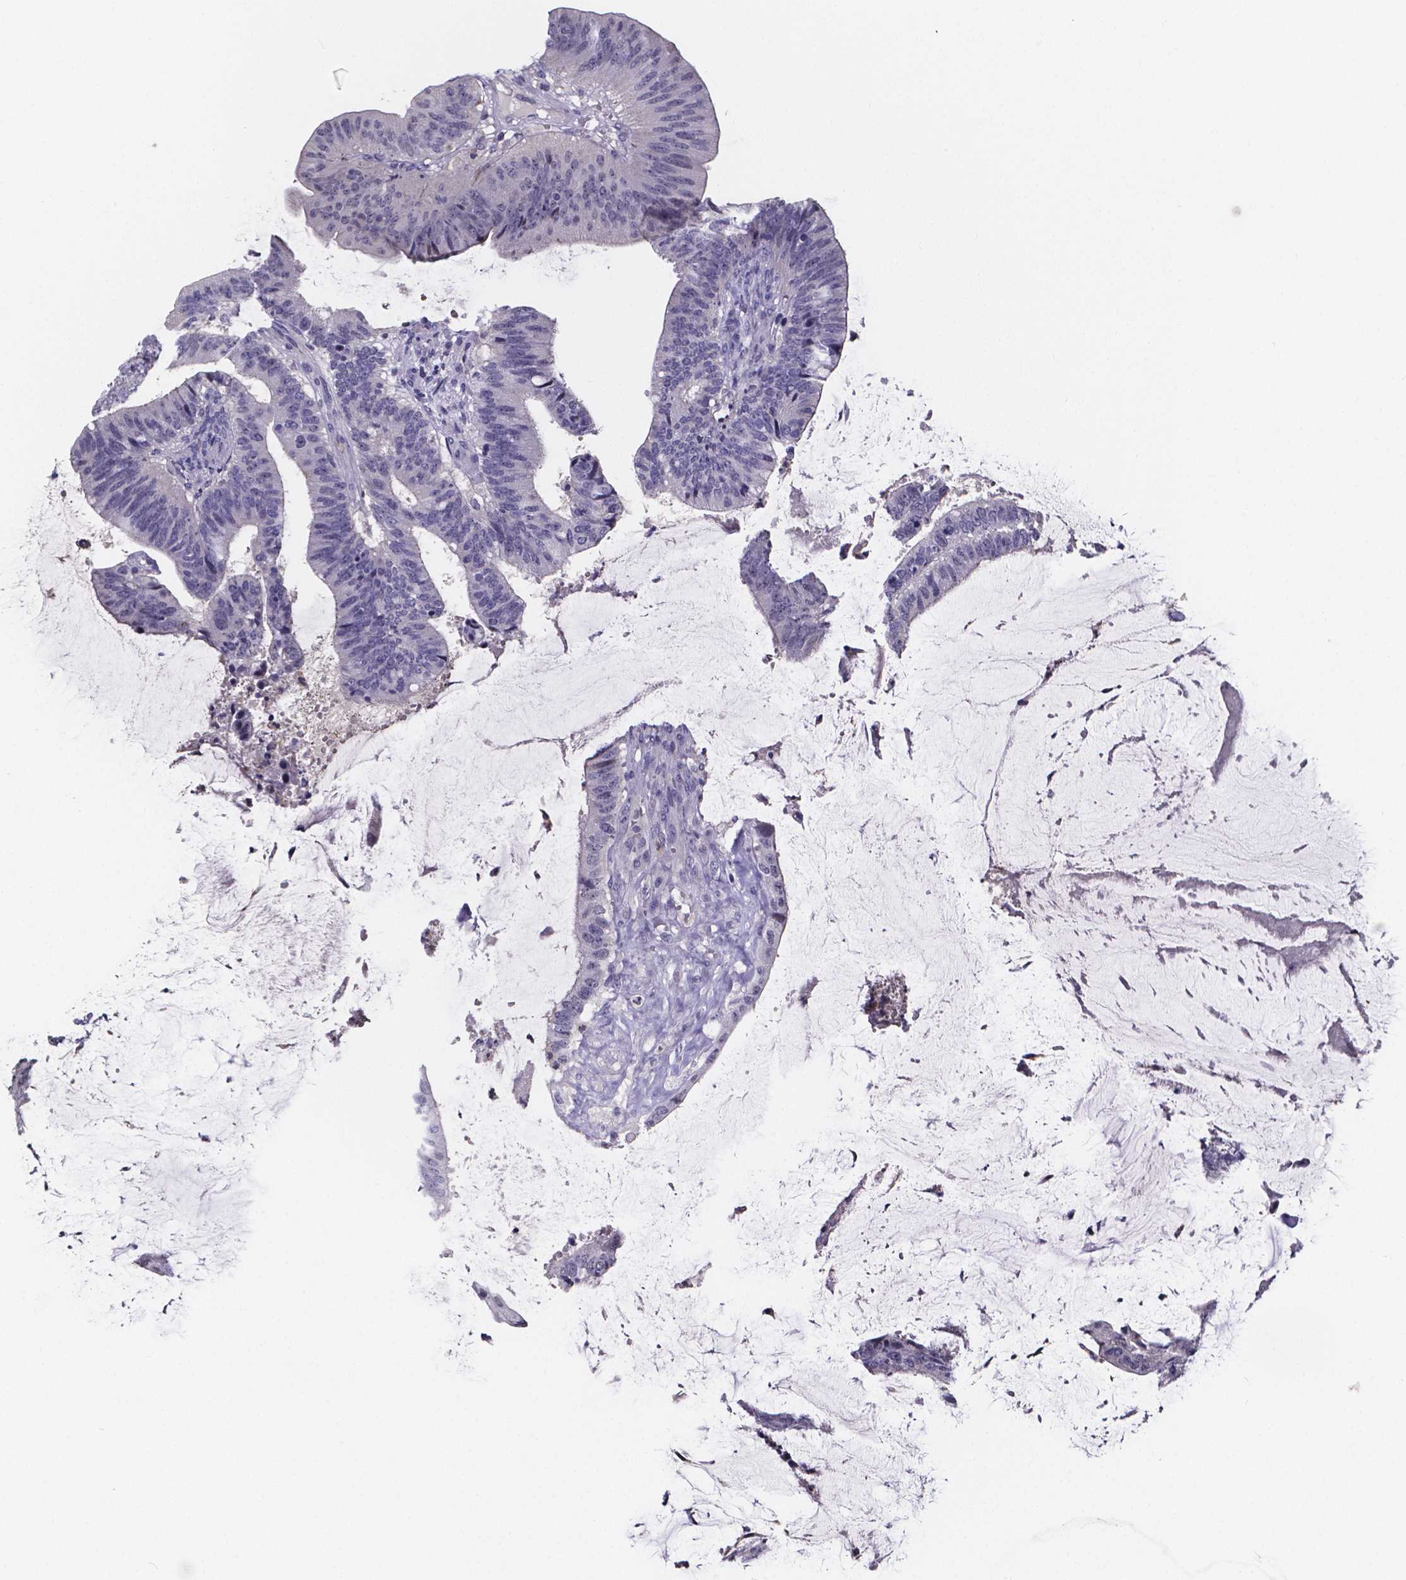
{"staining": {"intensity": "negative", "quantity": "none", "location": "none"}, "tissue": "colorectal cancer", "cell_type": "Tumor cells", "image_type": "cancer", "snomed": [{"axis": "morphology", "description": "Adenocarcinoma, NOS"}, {"axis": "topography", "description": "Colon"}], "caption": "Protein analysis of colorectal adenocarcinoma demonstrates no significant expression in tumor cells.", "gene": "IZUMO1", "patient": {"sex": "female", "age": 43}}